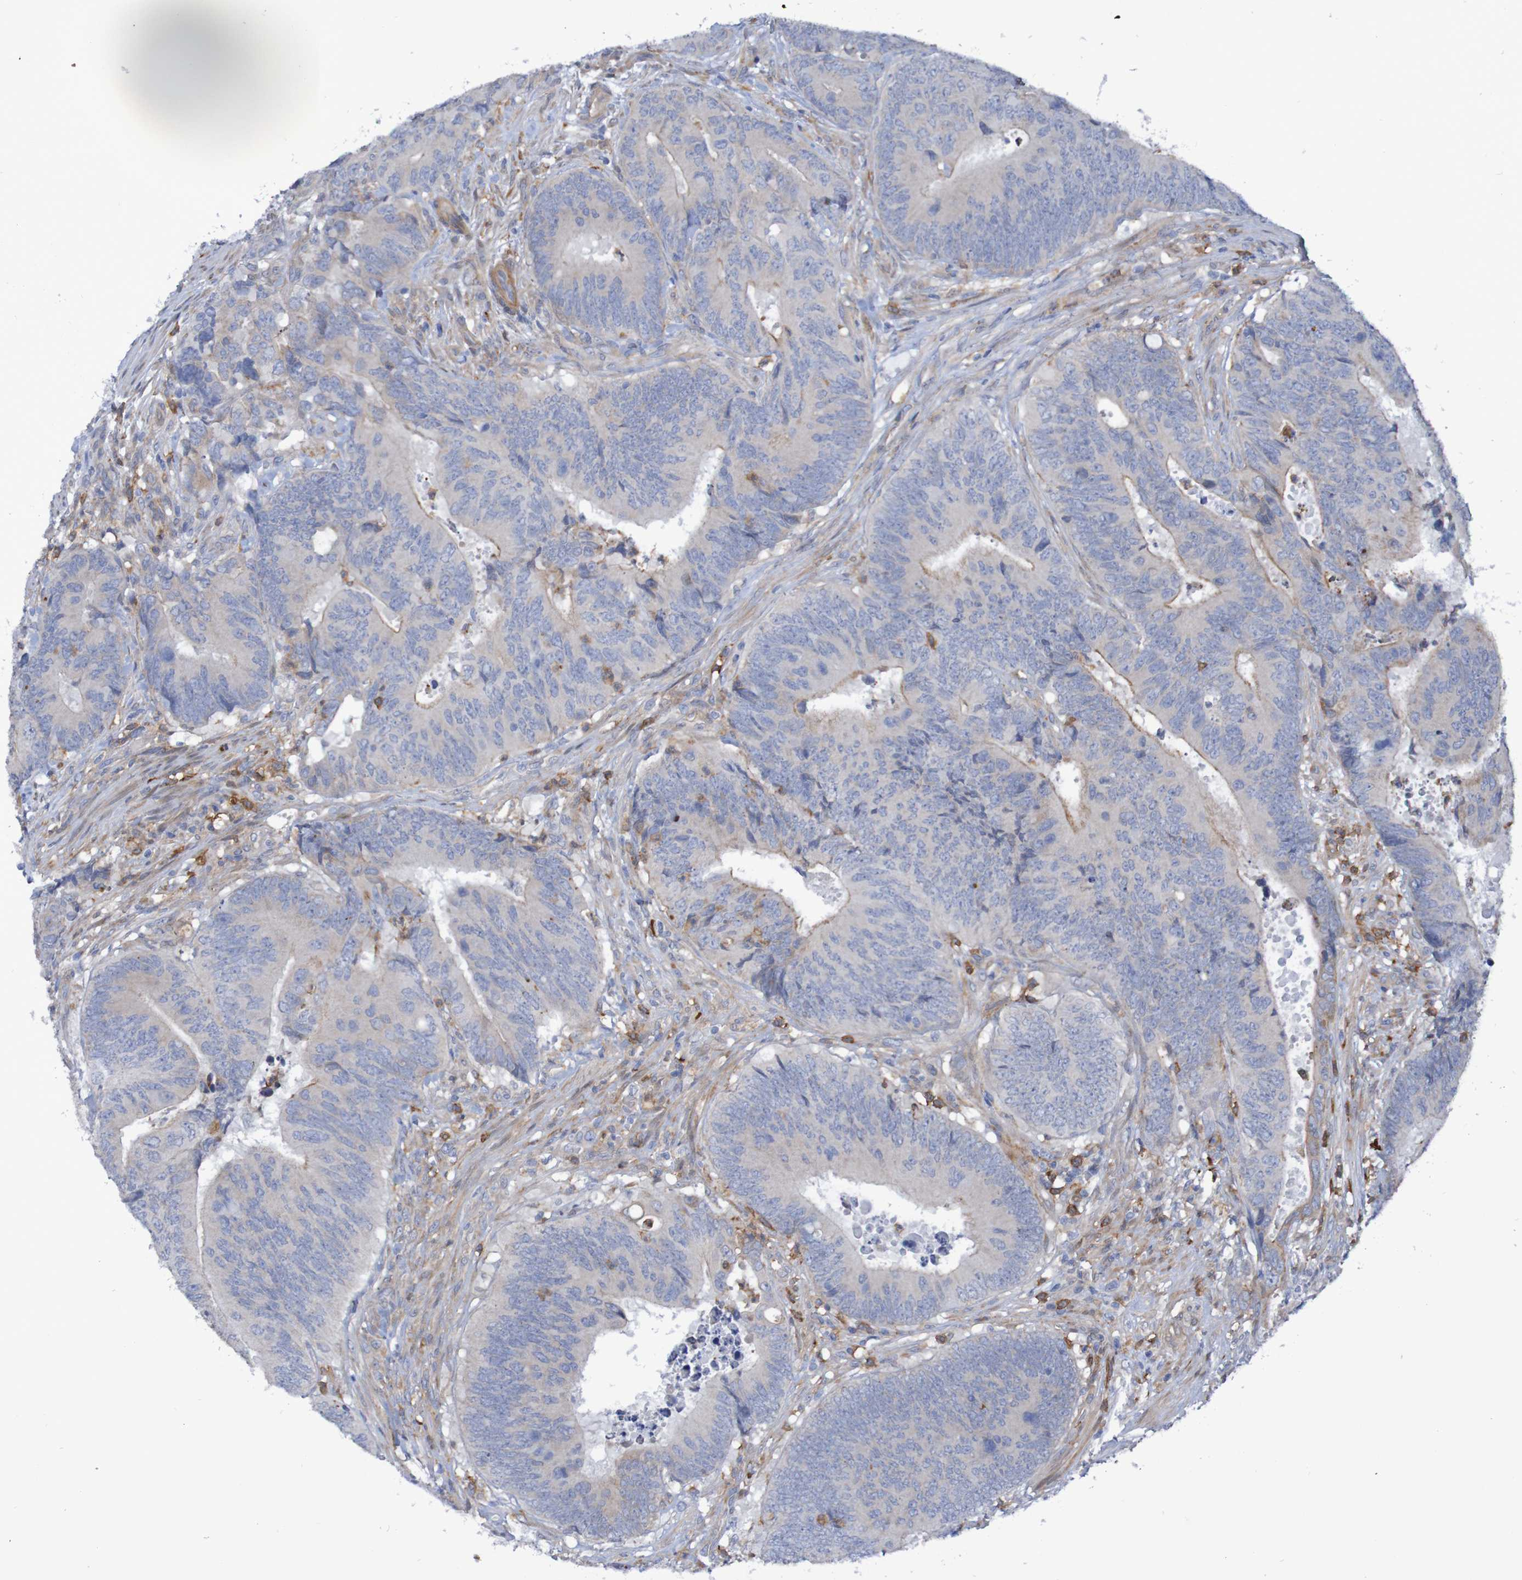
{"staining": {"intensity": "weak", "quantity": "<25%", "location": "cytoplasmic/membranous"}, "tissue": "colorectal cancer", "cell_type": "Tumor cells", "image_type": "cancer", "snomed": [{"axis": "morphology", "description": "Normal tissue, NOS"}, {"axis": "morphology", "description": "Adenocarcinoma, NOS"}, {"axis": "topography", "description": "Colon"}], "caption": "This is a histopathology image of immunohistochemistry (IHC) staining of colorectal adenocarcinoma, which shows no positivity in tumor cells.", "gene": "SCRG1", "patient": {"sex": "male", "age": 56}}